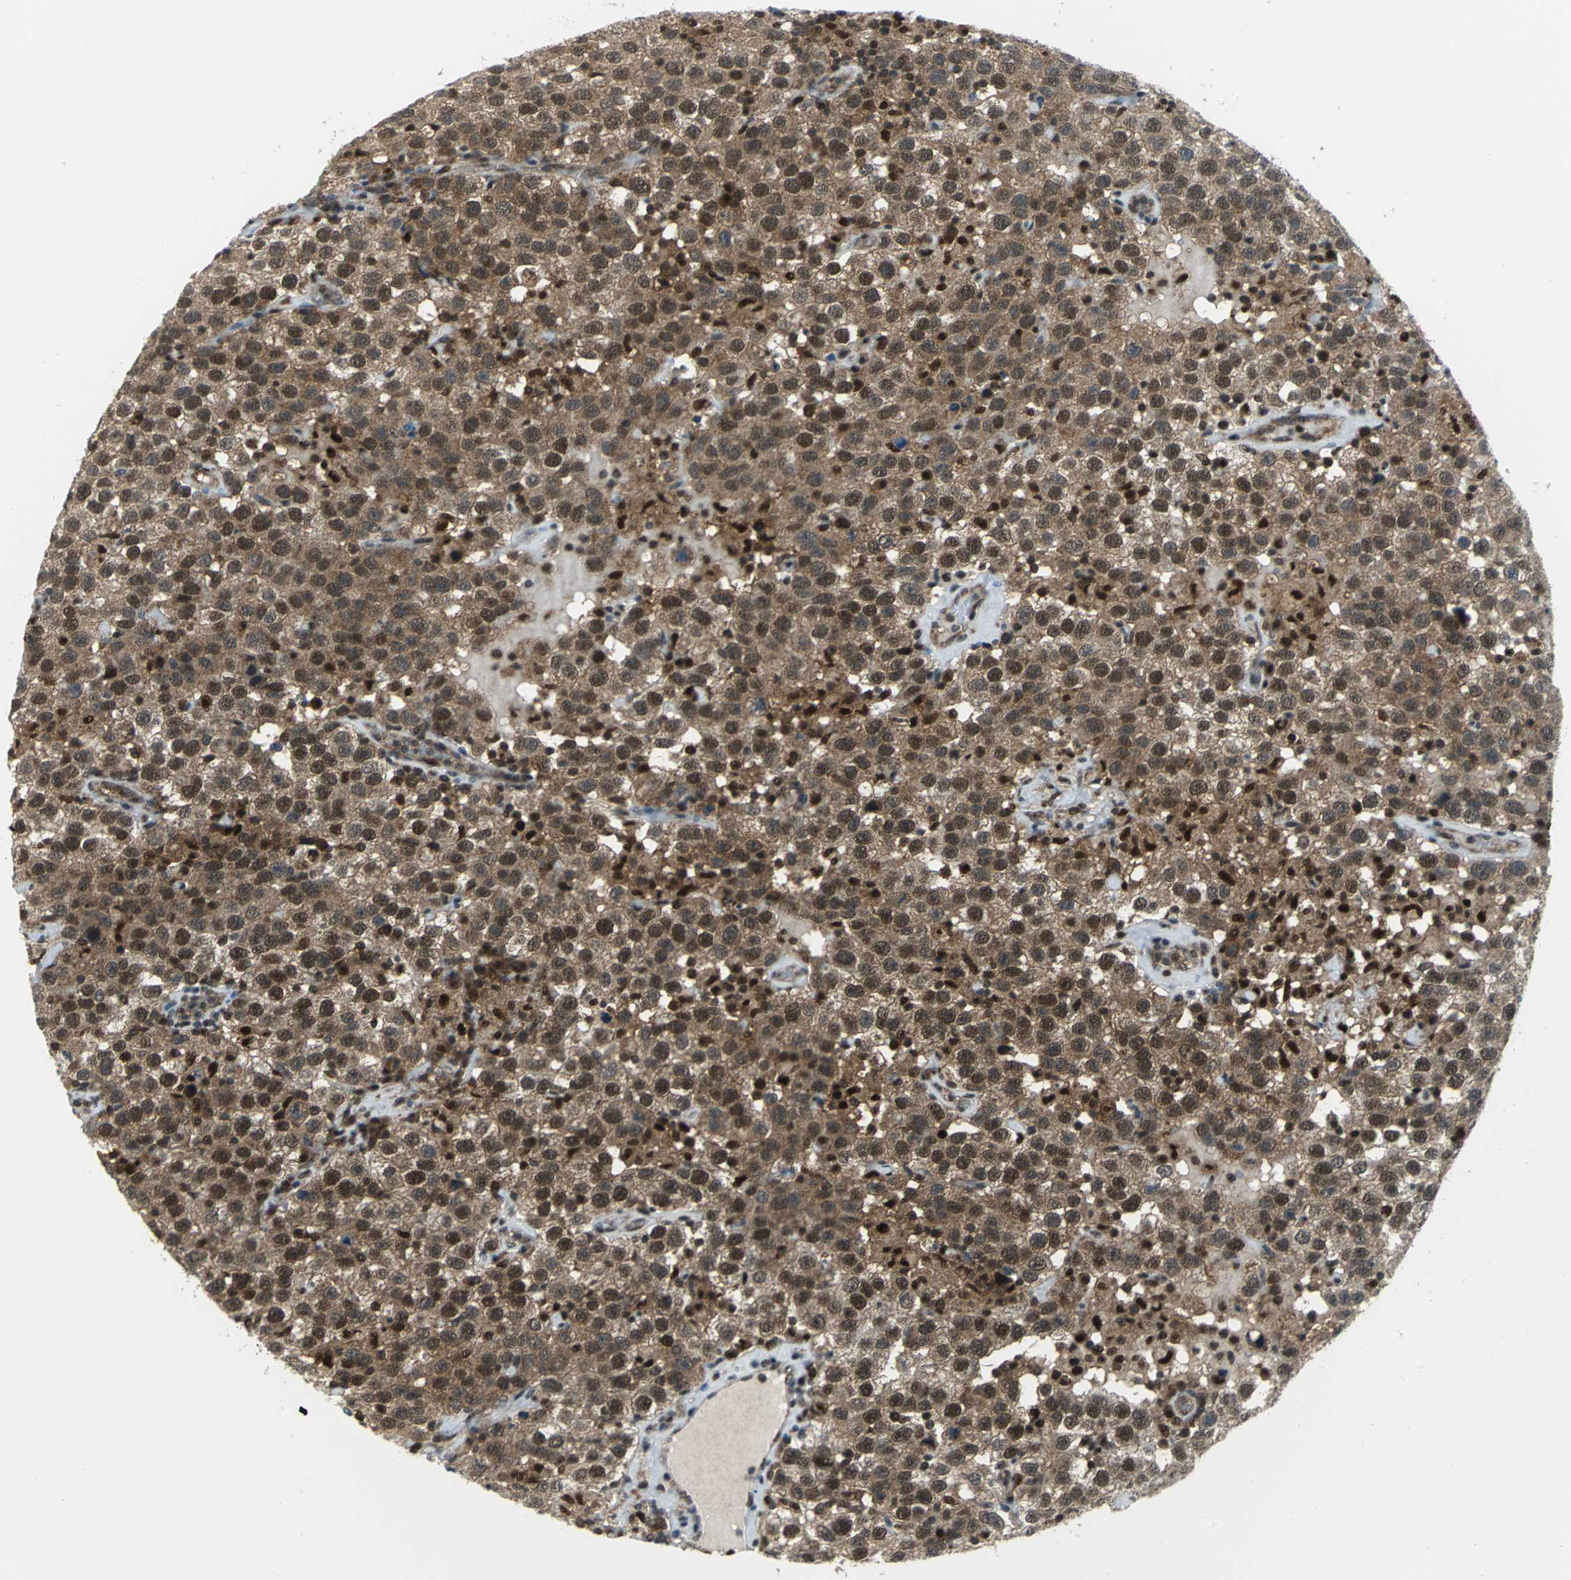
{"staining": {"intensity": "moderate", "quantity": "25%-75%", "location": "cytoplasmic/membranous,nuclear"}, "tissue": "testis cancer", "cell_type": "Tumor cells", "image_type": "cancer", "snomed": [{"axis": "morphology", "description": "Seminoma, NOS"}, {"axis": "topography", "description": "Testis"}], "caption": "High-power microscopy captured an immunohistochemistry micrograph of testis cancer (seminoma), revealing moderate cytoplasmic/membranous and nuclear positivity in approximately 25%-75% of tumor cells.", "gene": "PSMA4", "patient": {"sex": "male", "age": 41}}